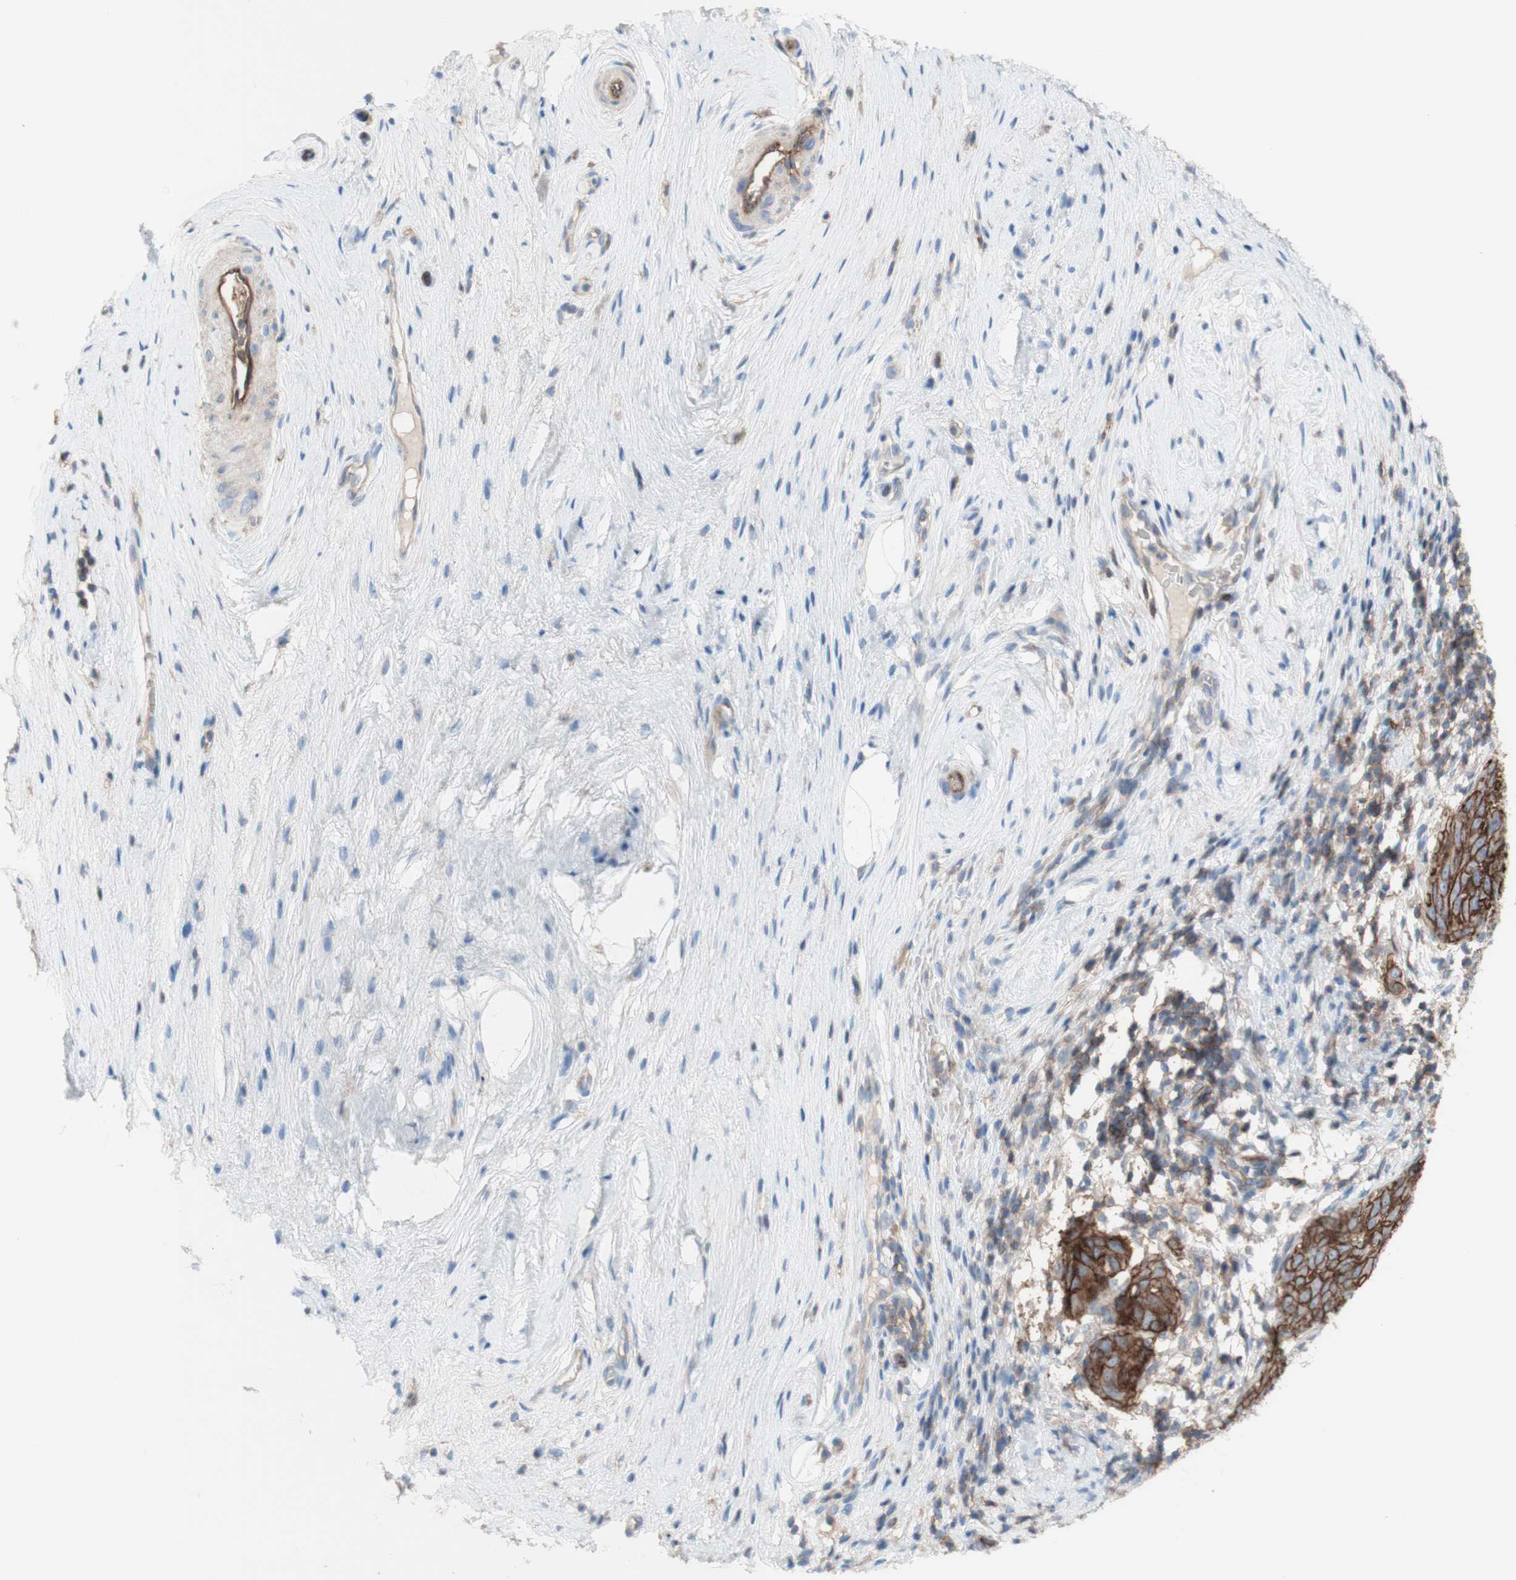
{"staining": {"intensity": "strong", "quantity": ">75%", "location": "cytoplasmic/membranous"}, "tissue": "cervical cancer", "cell_type": "Tumor cells", "image_type": "cancer", "snomed": [{"axis": "morphology", "description": "Squamous cell carcinoma, NOS"}, {"axis": "topography", "description": "Cervix"}], "caption": "A high-resolution micrograph shows IHC staining of cervical cancer (squamous cell carcinoma), which exhibits strong cytoplasmic/membranous positivity in approximately >75% of tumor cells. (IHC, brightfield microscopy, high magnification).", "gene": "CD46", "patient": {"sex": "female", "age": 51}}